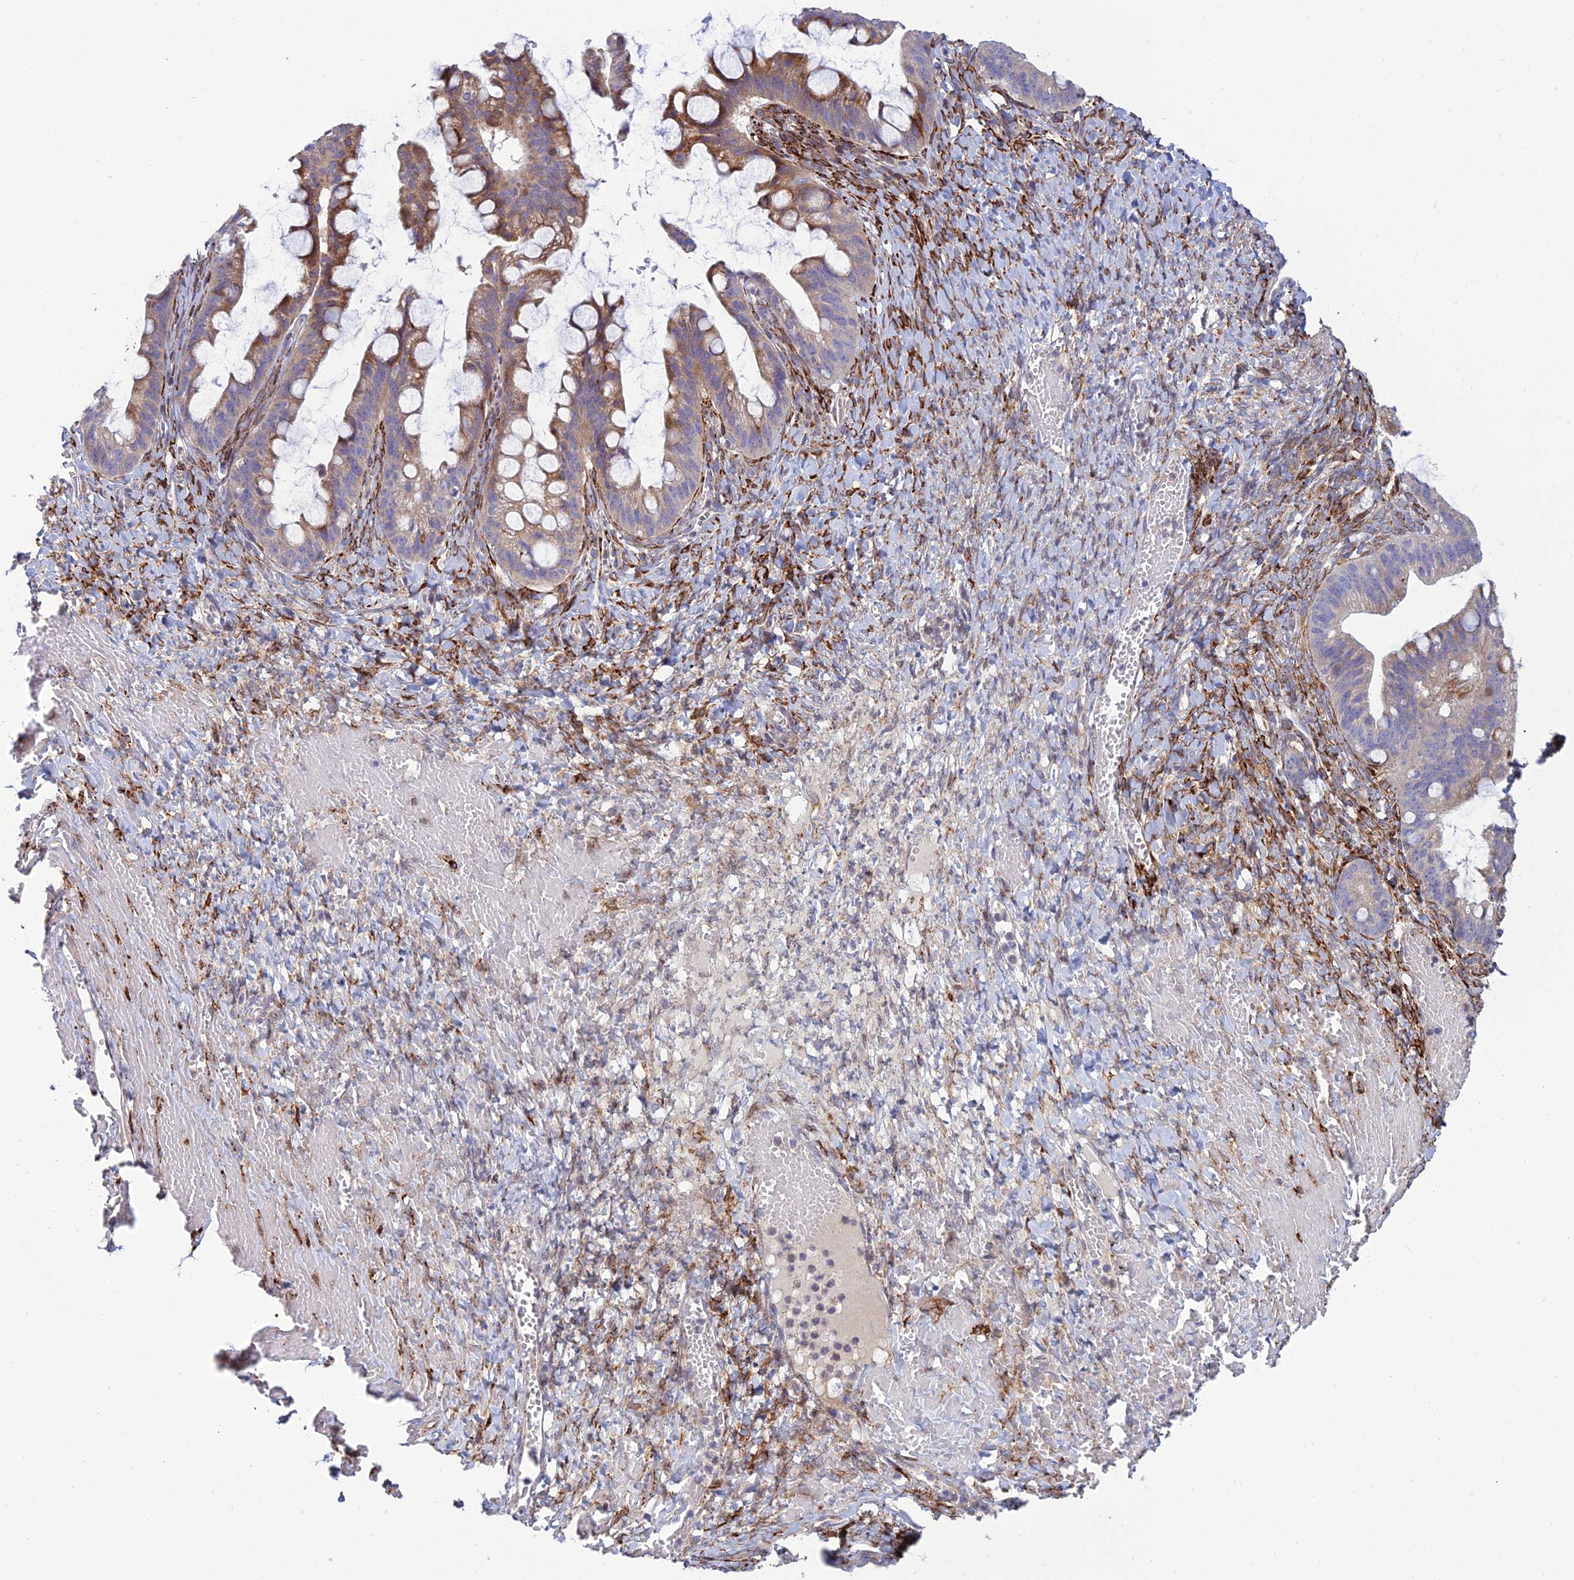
{"staining": {"intensity": "moderate", "quantity": "25%-75%", "location": "cytoplasmic/membranous"}, "tissue": "ovarian cancer", "cell_type": "Tumor cells", "image_type": "cancer", "snomed": [{"axis": "morphology", "description": "Cystadenocarcinoma, mucinous, NOS"}, {"axis": "topography", "description": "Ovary"}], "caption": "Ovarian mucinous cystadenocarcinoma stained for a protein exhibits moderate cytoplasmic/membranous positivity in tumor cells. (IHC, brightfield microscopy, high magnification).", "gene": "RCN3", "patient": {"sex": "female", "age": 73}}